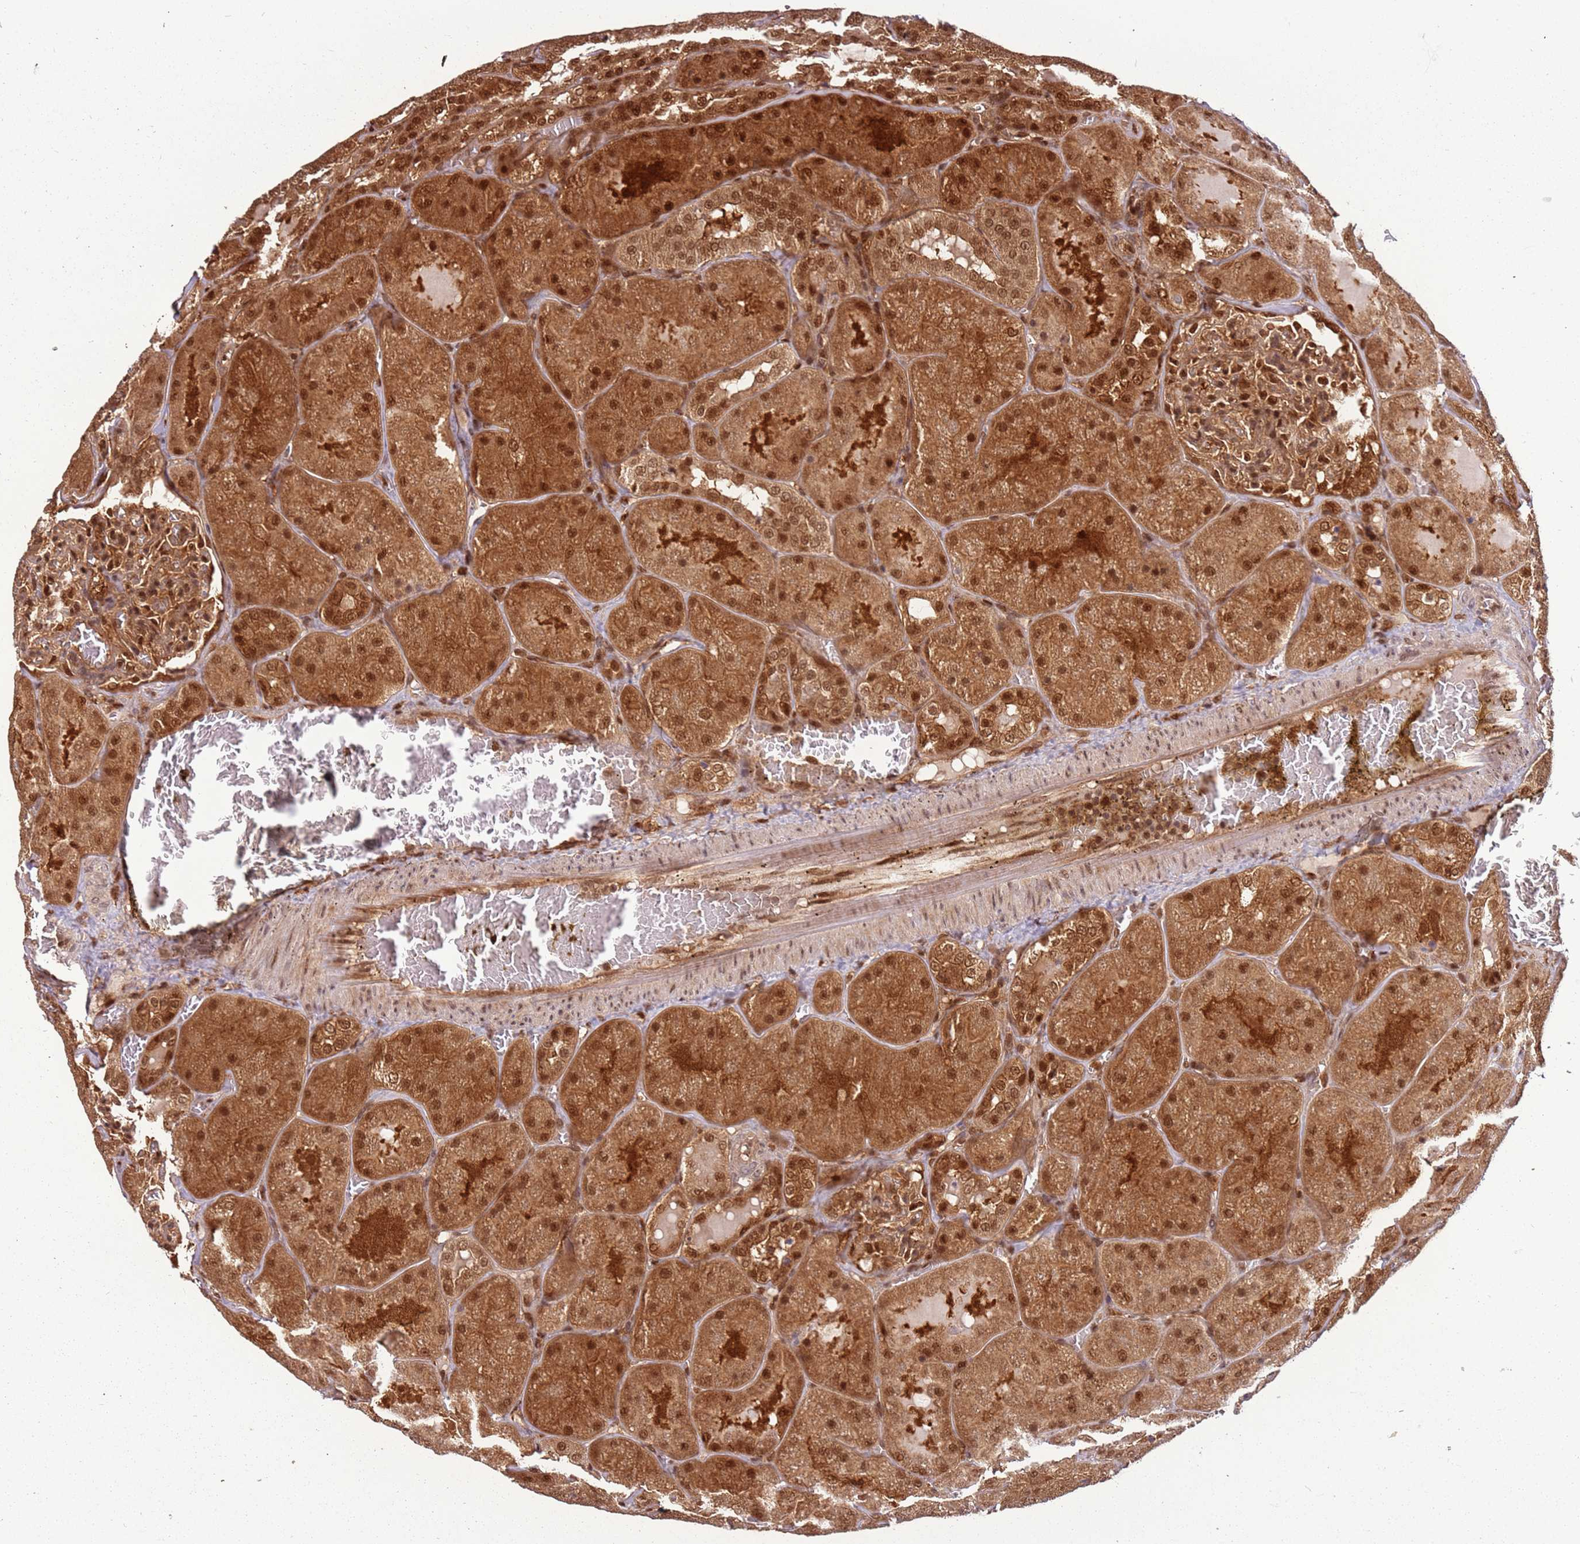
{"staining": {"intensity": "strong", "quantity": "25%-75%", "location": "cytoplasmic/membranous,nuclear"}, "tissue": "kidney", "cell_type": "Cells in glomeruli", "image_type": "normal", "snomed": [{"axis": "morphology", "description": "Normal tissue, NOS"}, {"axis": "topography", "description": "Kidney"}], "caption": "This is a micrograph of IHC staining of benign kidney, which shows strong positivity in the cytoplasmic/membranous,nuclear of cells in glomeruli.", "gene": "PGLS", "patient": {"sex": "male", "age": 28}}